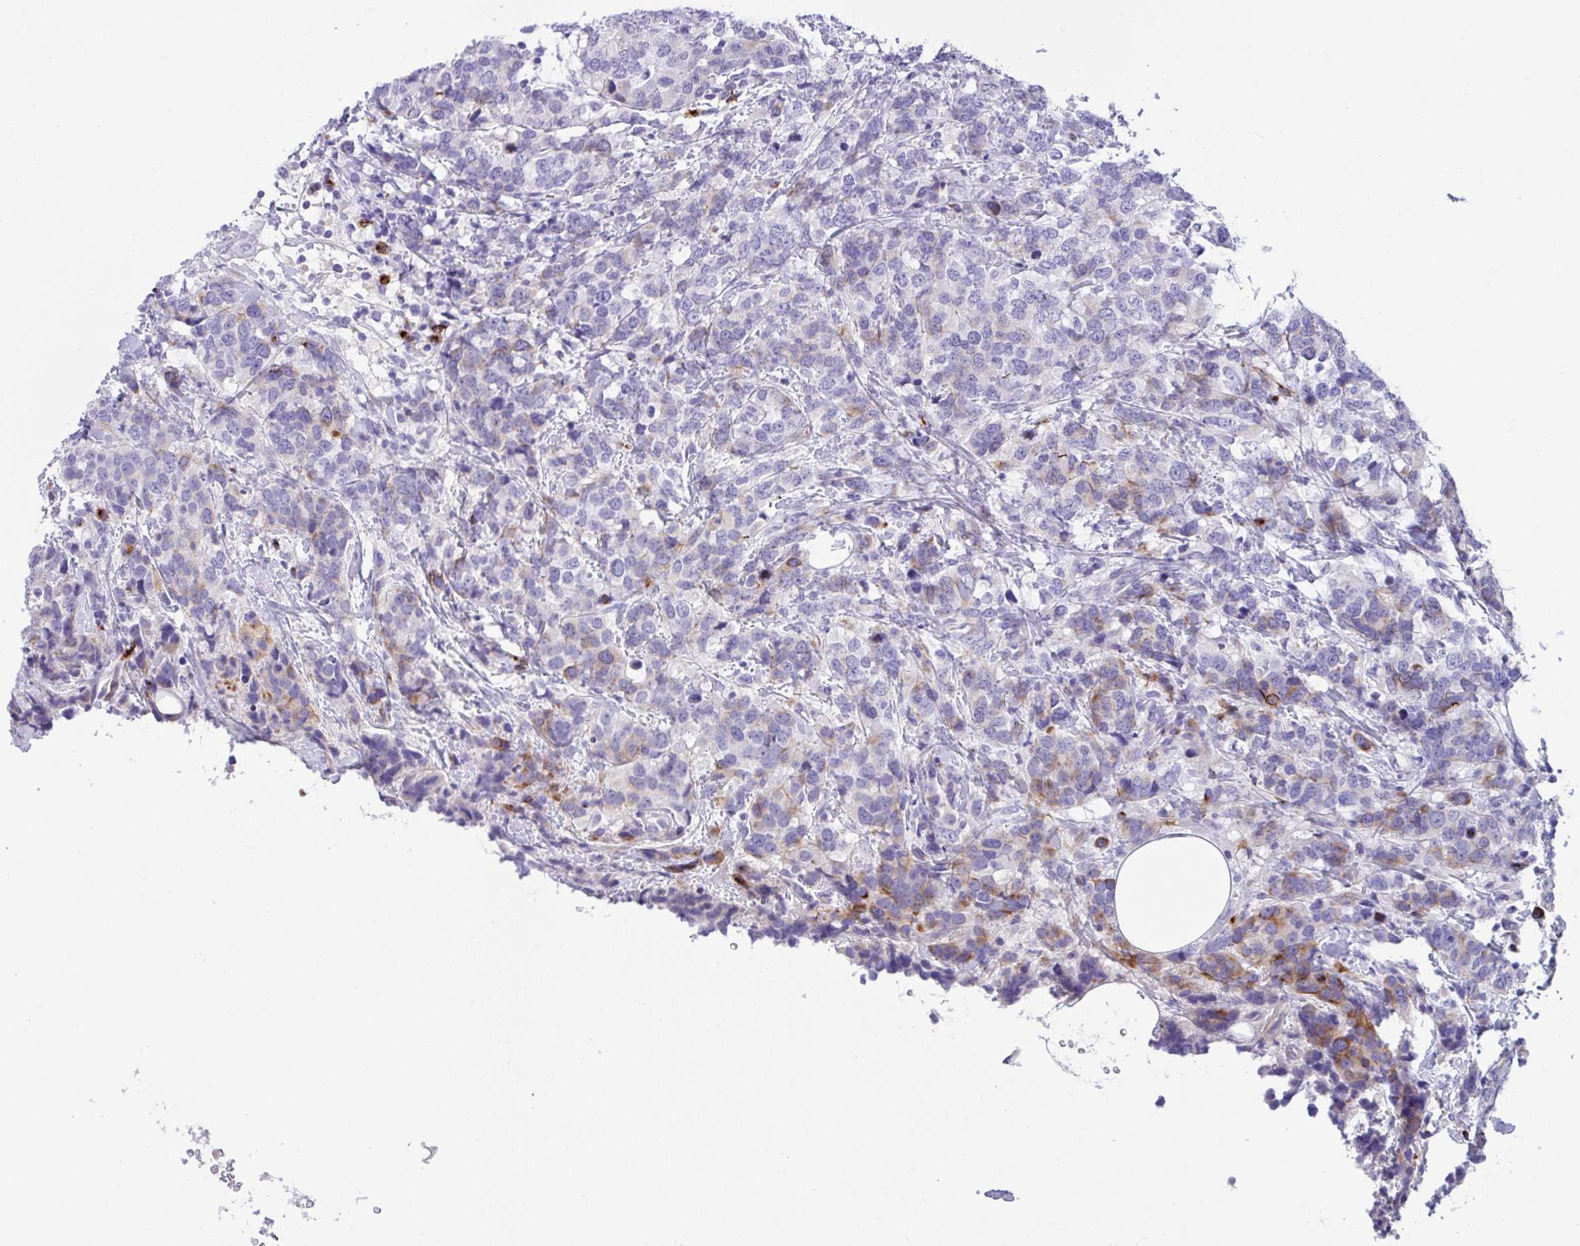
{"staining": {"intensity": "moderate", "quantity": "<25%", "location": "cytoplasmic/membranous"}, "tissue": "breast cancer", "cell_type": "Tumor cells", "image_type": "cancer", "snomed": [{"axis": "morphology", "description": "Lobular carcinoma"}, {"axis": "topography", "description": "Breast"}], "caption": "An immunohistochemistry (IHC) photomicrograph of neoplastic tissue is shown. Protein staining in brown highlights moderate cytoplasmic/membranous positivity in breast lobular carcinoma within tumor cells.", "gene": "FBXL20", "patient": {"sex": "female", "age": 59}}